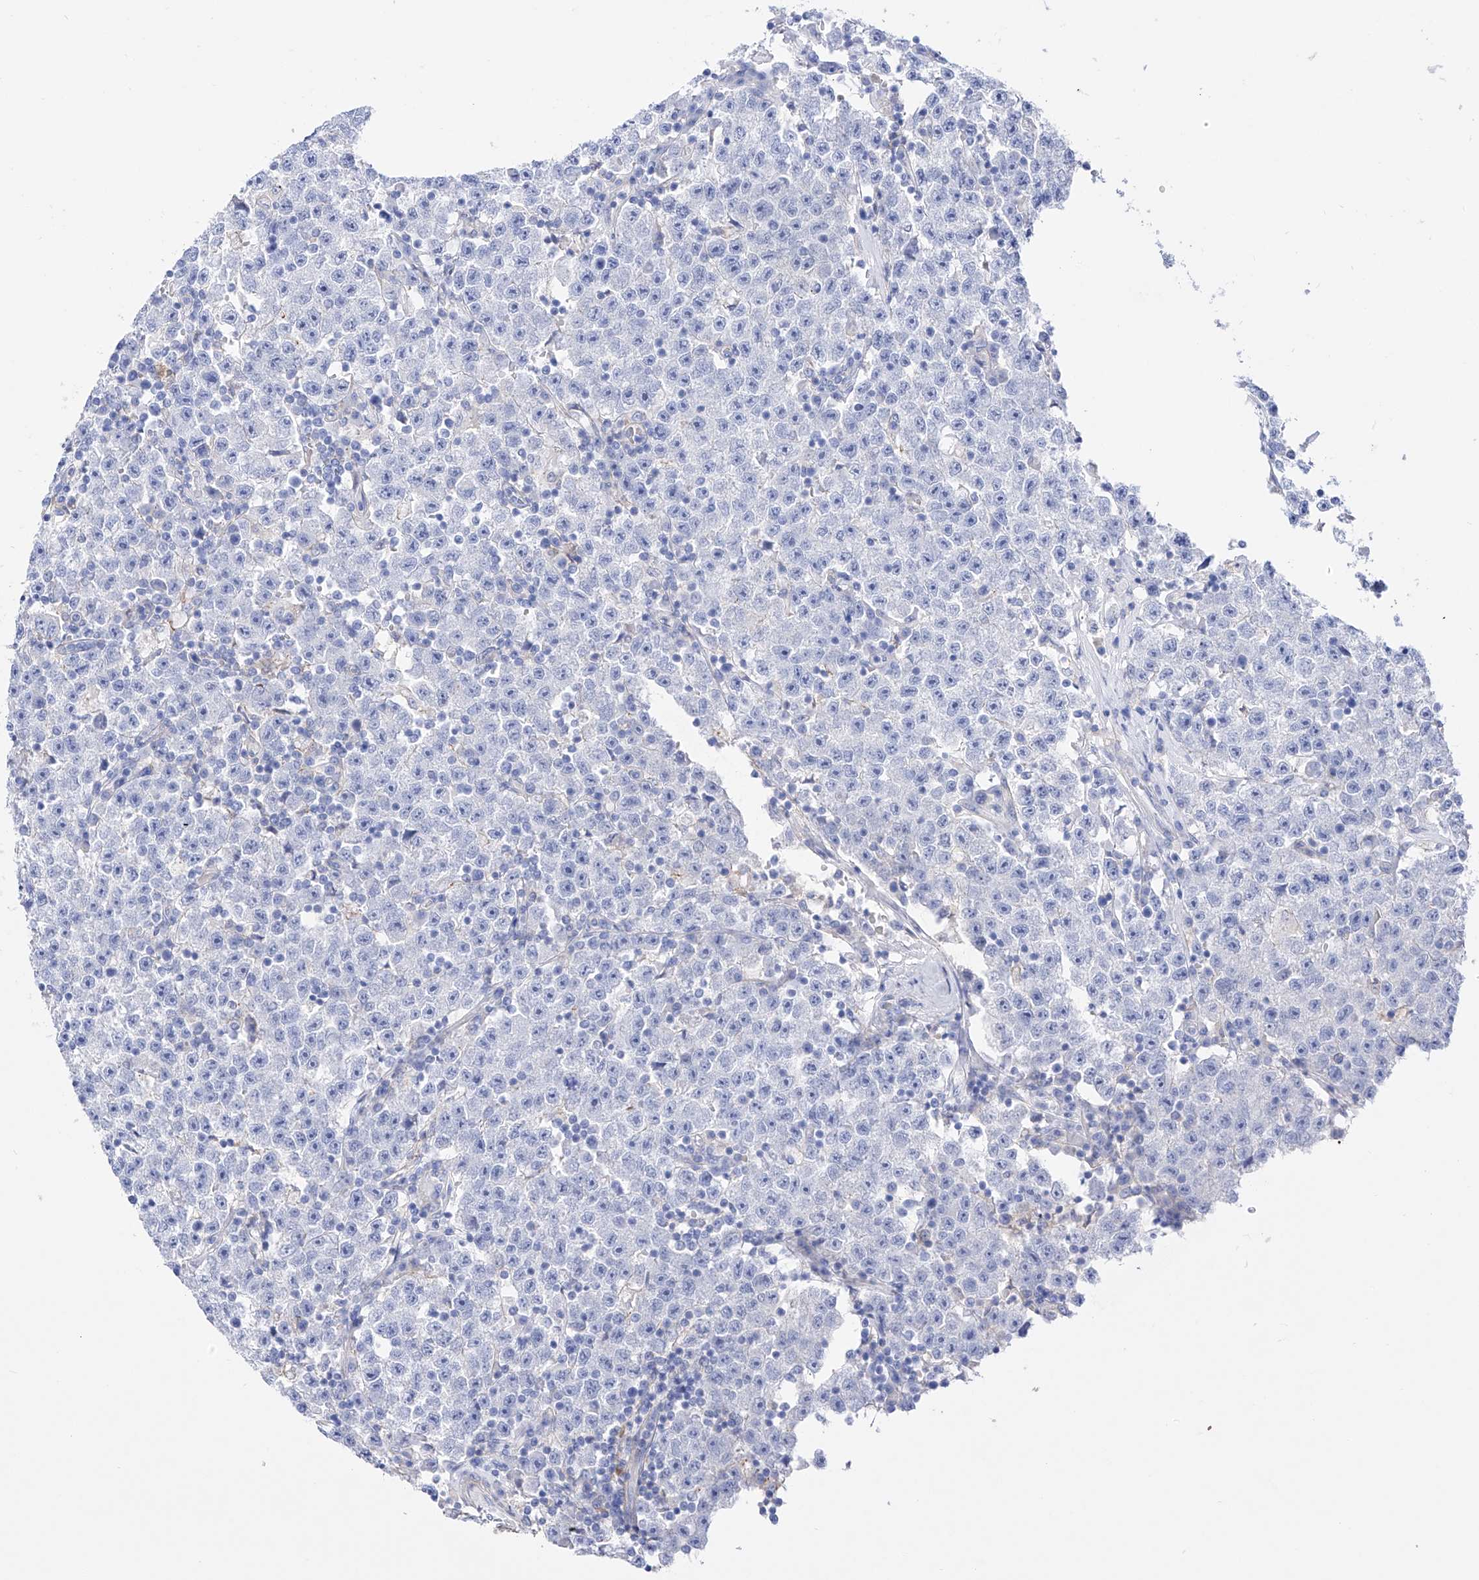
{"staining": {"intensity": "negative", "quantity": "none", "location": "none"}, "tissue": "testis cancer", "cell_type": "Tumor cells", "image_type": "cancer", "snomed": [{"axis": "morphology", "description": "Seminoma, NOS"}, {"axis": "topography", "description": "Testis"}], "caption": "IHC of testis cancer (seminoma) displays no expression in tumor cells.", "gene": "ZNF653", "patient": {"sex": "male", "age": 22}}